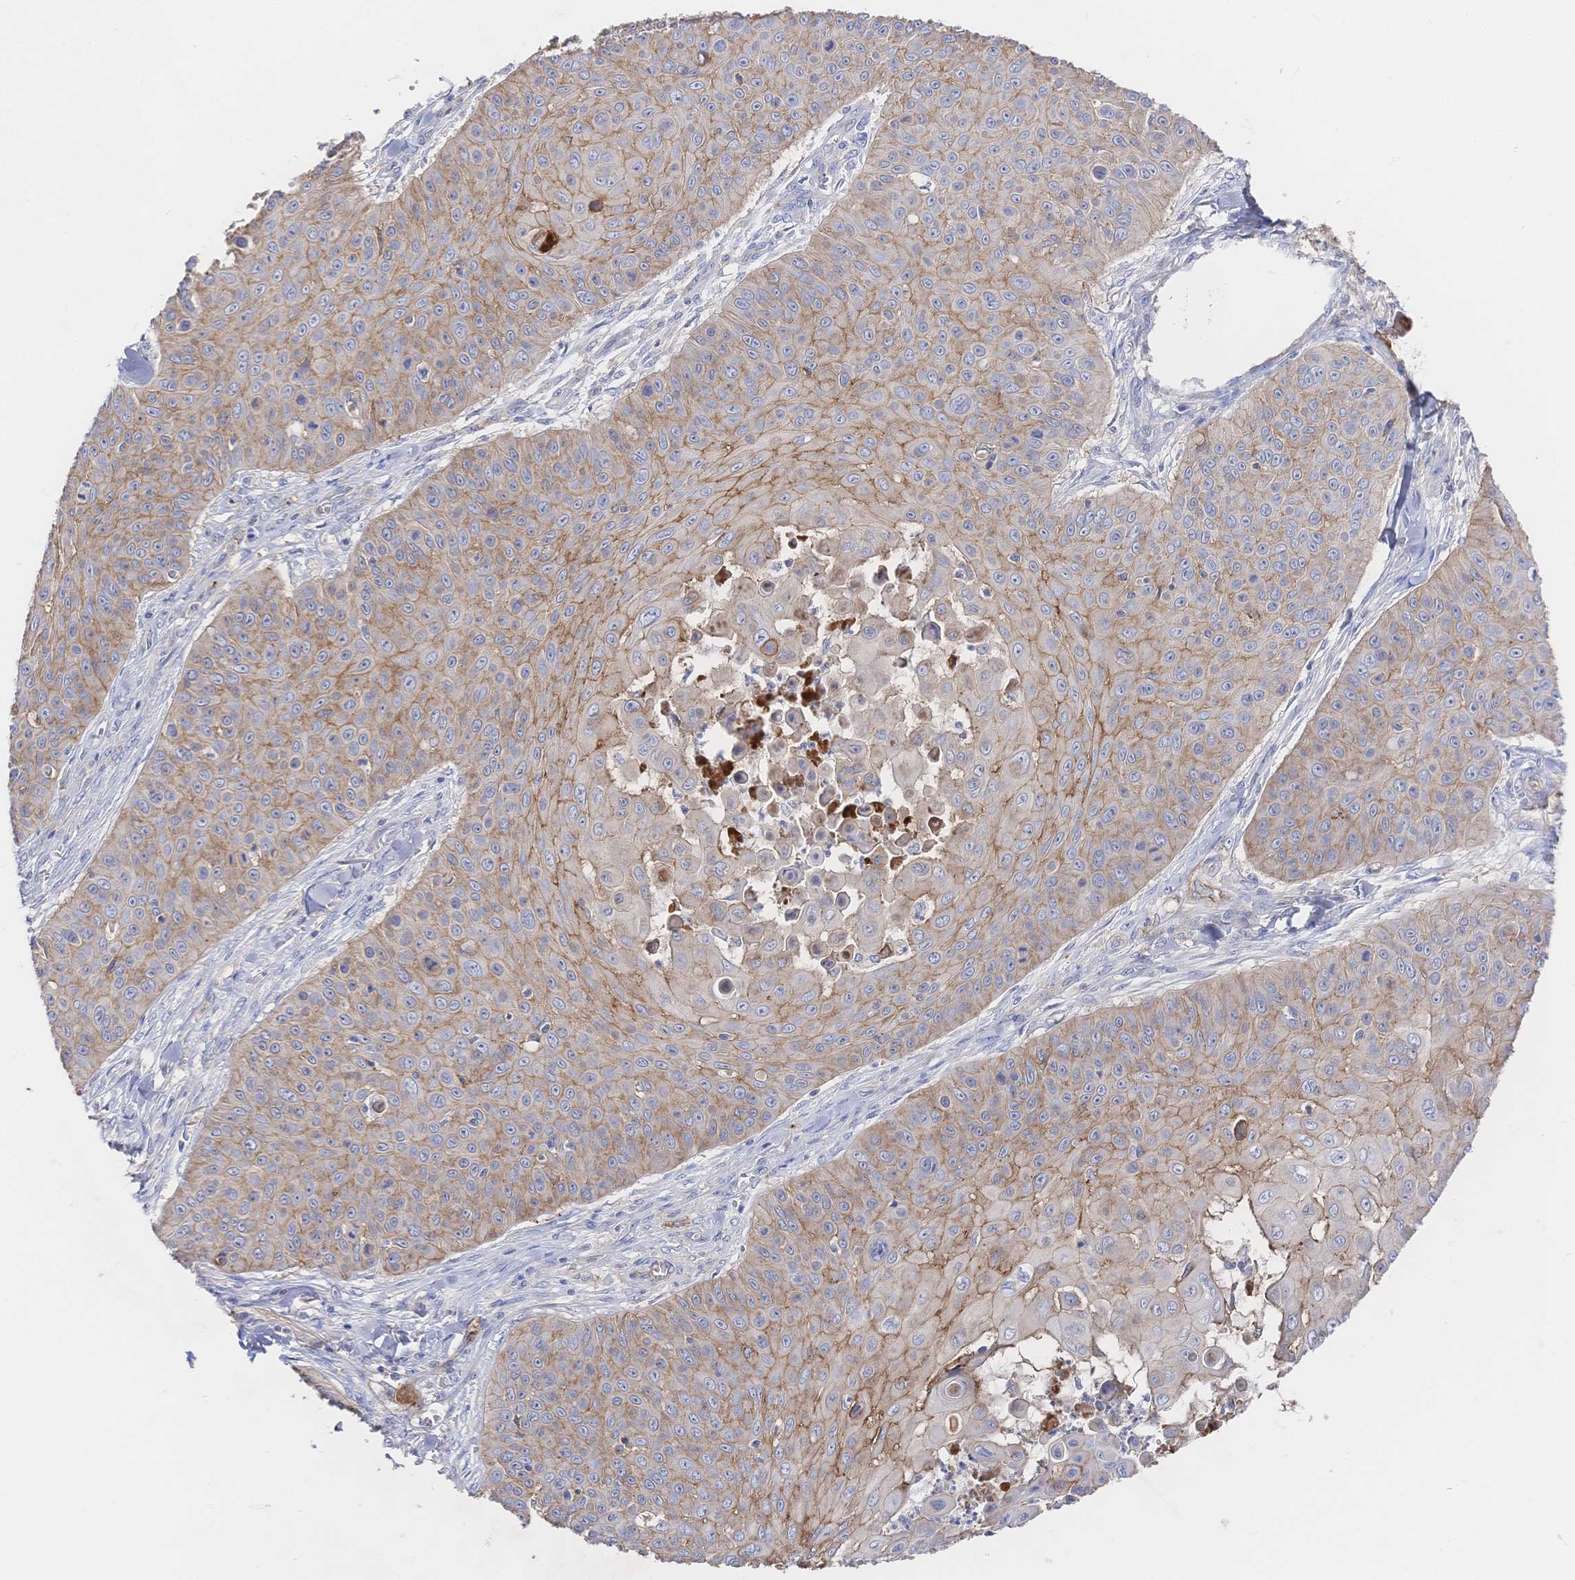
{"staining": {"intensity": "moderate", "quantity": ">75%", "location": "cytoplasmic/membranous"}, "tissue": "skin cancer", "cell_type": "Tumor cells", "image_type": "cancer", "snomed": [{"axis": "morphology", "description": "Squamous cell carcinoma, NOS"}, {"axis": "topography", "description": "Skin"}], "caption": "The micrograph shows a brown stain indicating the presence of a protein in the cytoplasmic/membranous of tumor cells in skin cancer (squamous cell carcinoma).", "gene": "F11R", "patient": {"sex": "male", "age": 82}}